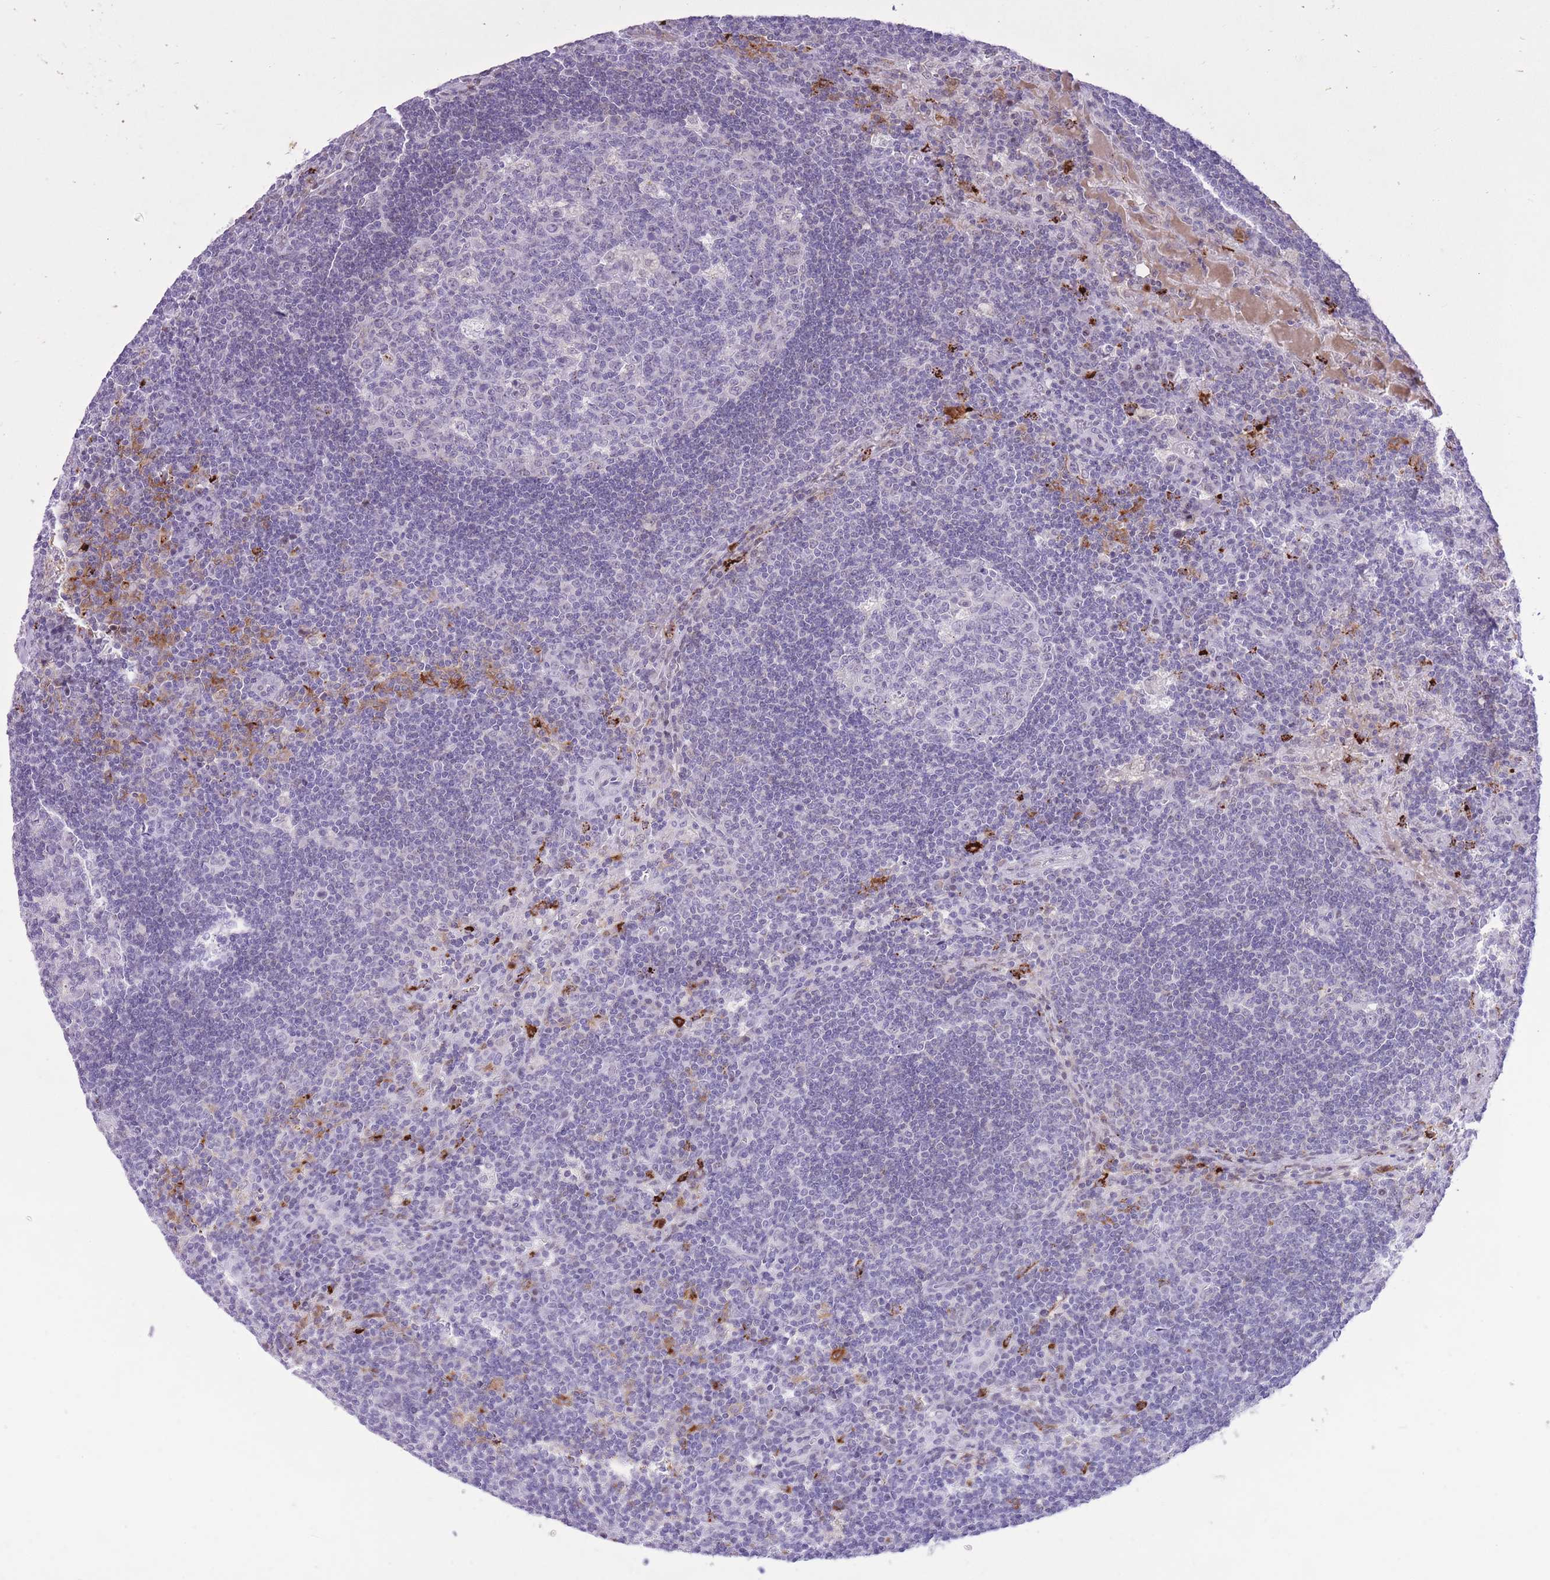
{"staining": {"intensity": "negative", "quantity": "none", "location": "none"}, "tissue": "lymph node", "cell_type": "Germinal center cells", "image_type": "normal", "snomed": [{"axis": "morphology", "description": "Normal tissue, NOS"}, {"axis": "topography", "description": "Lymph node"}], "caption": "A micrograph of human lymph node is negative for staining in germinal center cells. Nuclei are stained in blue.", "gene": "MEIS3", "patient": {"sex": "male", "age": 58}}